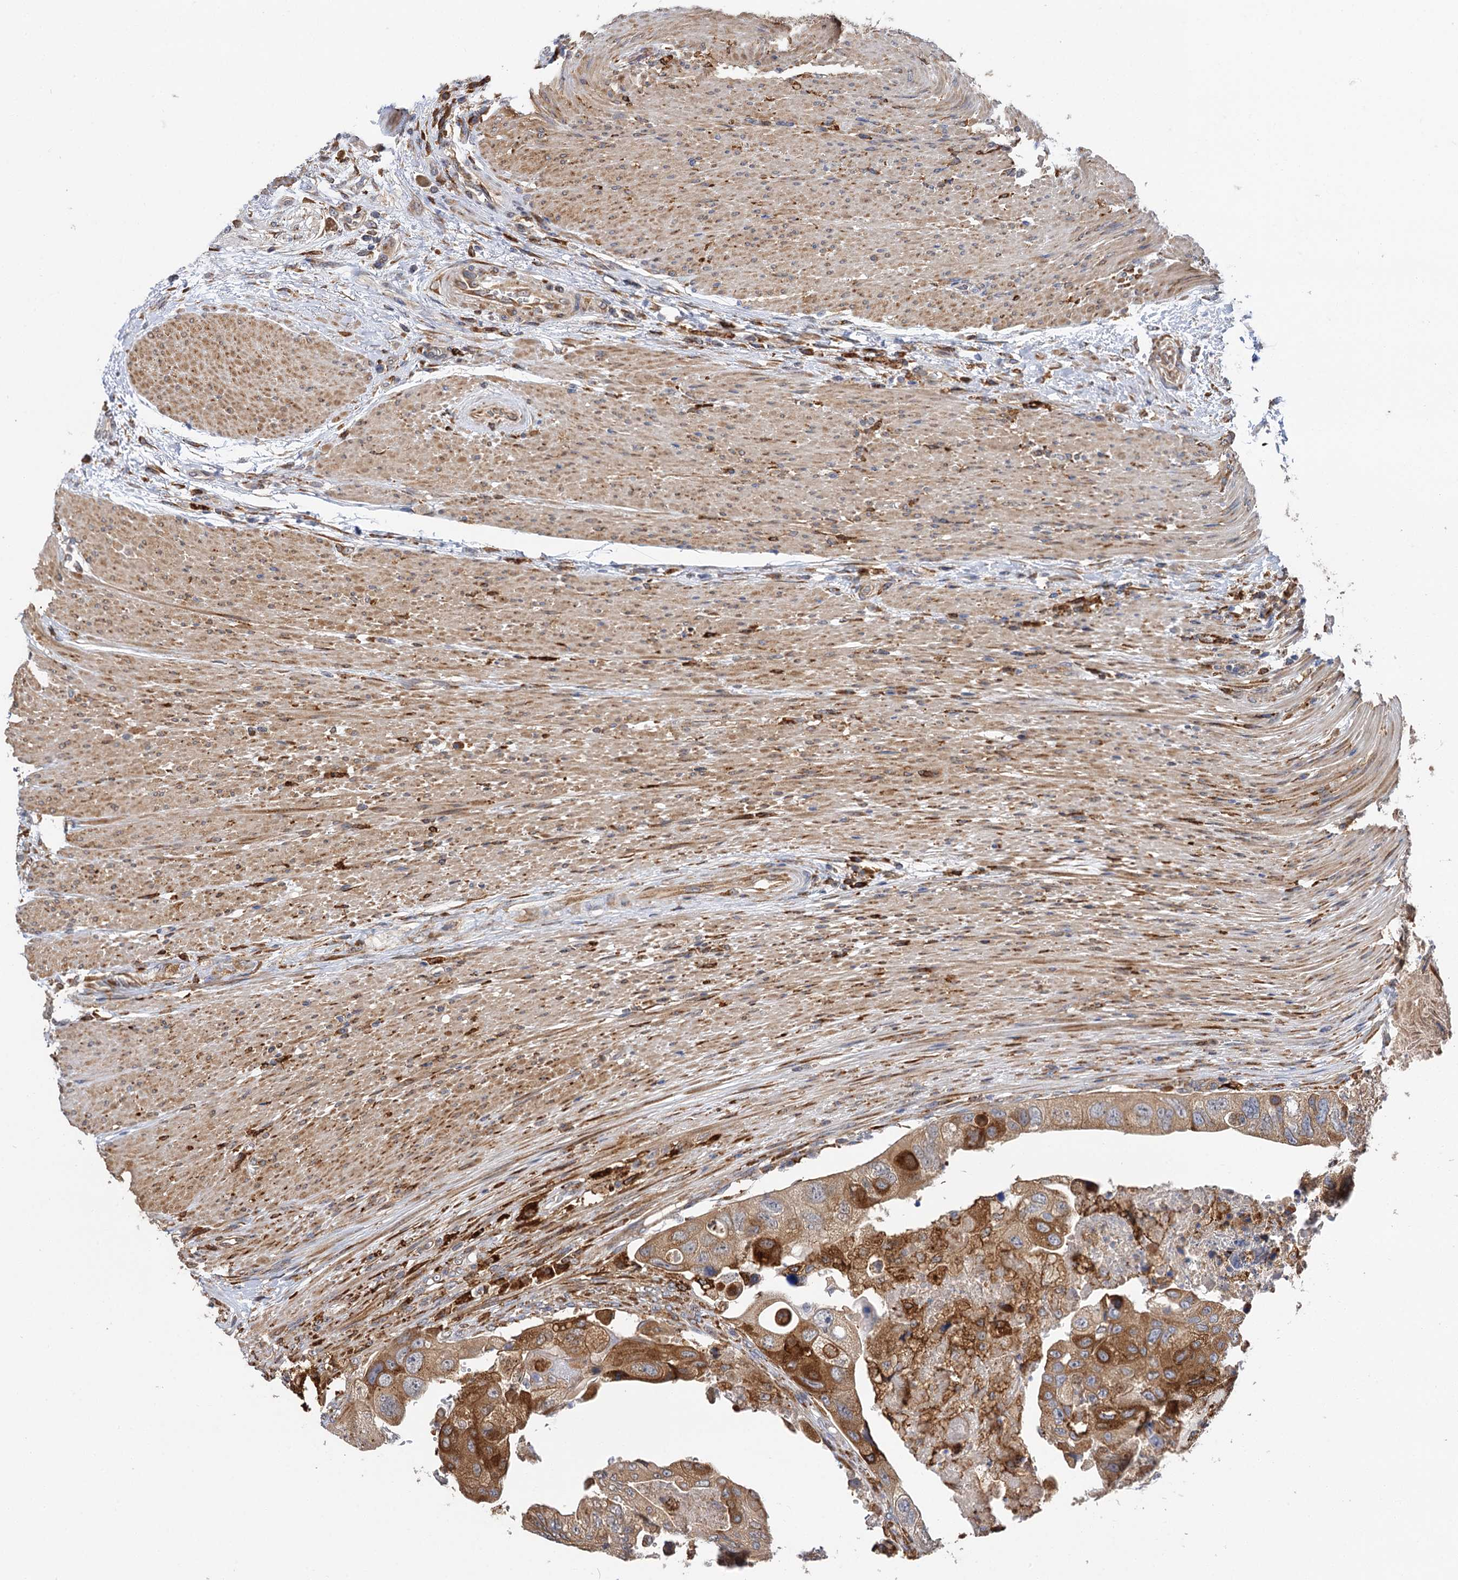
{"staining": {"intensity": "moderate", "quantity": ">75%", "location": "cytoplasmic/membranous"}, "tissue": "colorectal cancer", "cell_type": "Tumor cells", "image_type": "cancer", "snomed": [{"axis": "morphology", "description": "Adenocarcinoma, NOS"}, {"axis": "topography", "description": "Rectum"}], "caption": "High-power microscopy captured an IHC image of colorectal cancer (adenocarcinoma), revealing moderate cytoplasmic/membranous positivity in approximately >75% of tumor cells.", "gene": "PPIP5K2", "patient": {"sex": "male", "age": 63}}